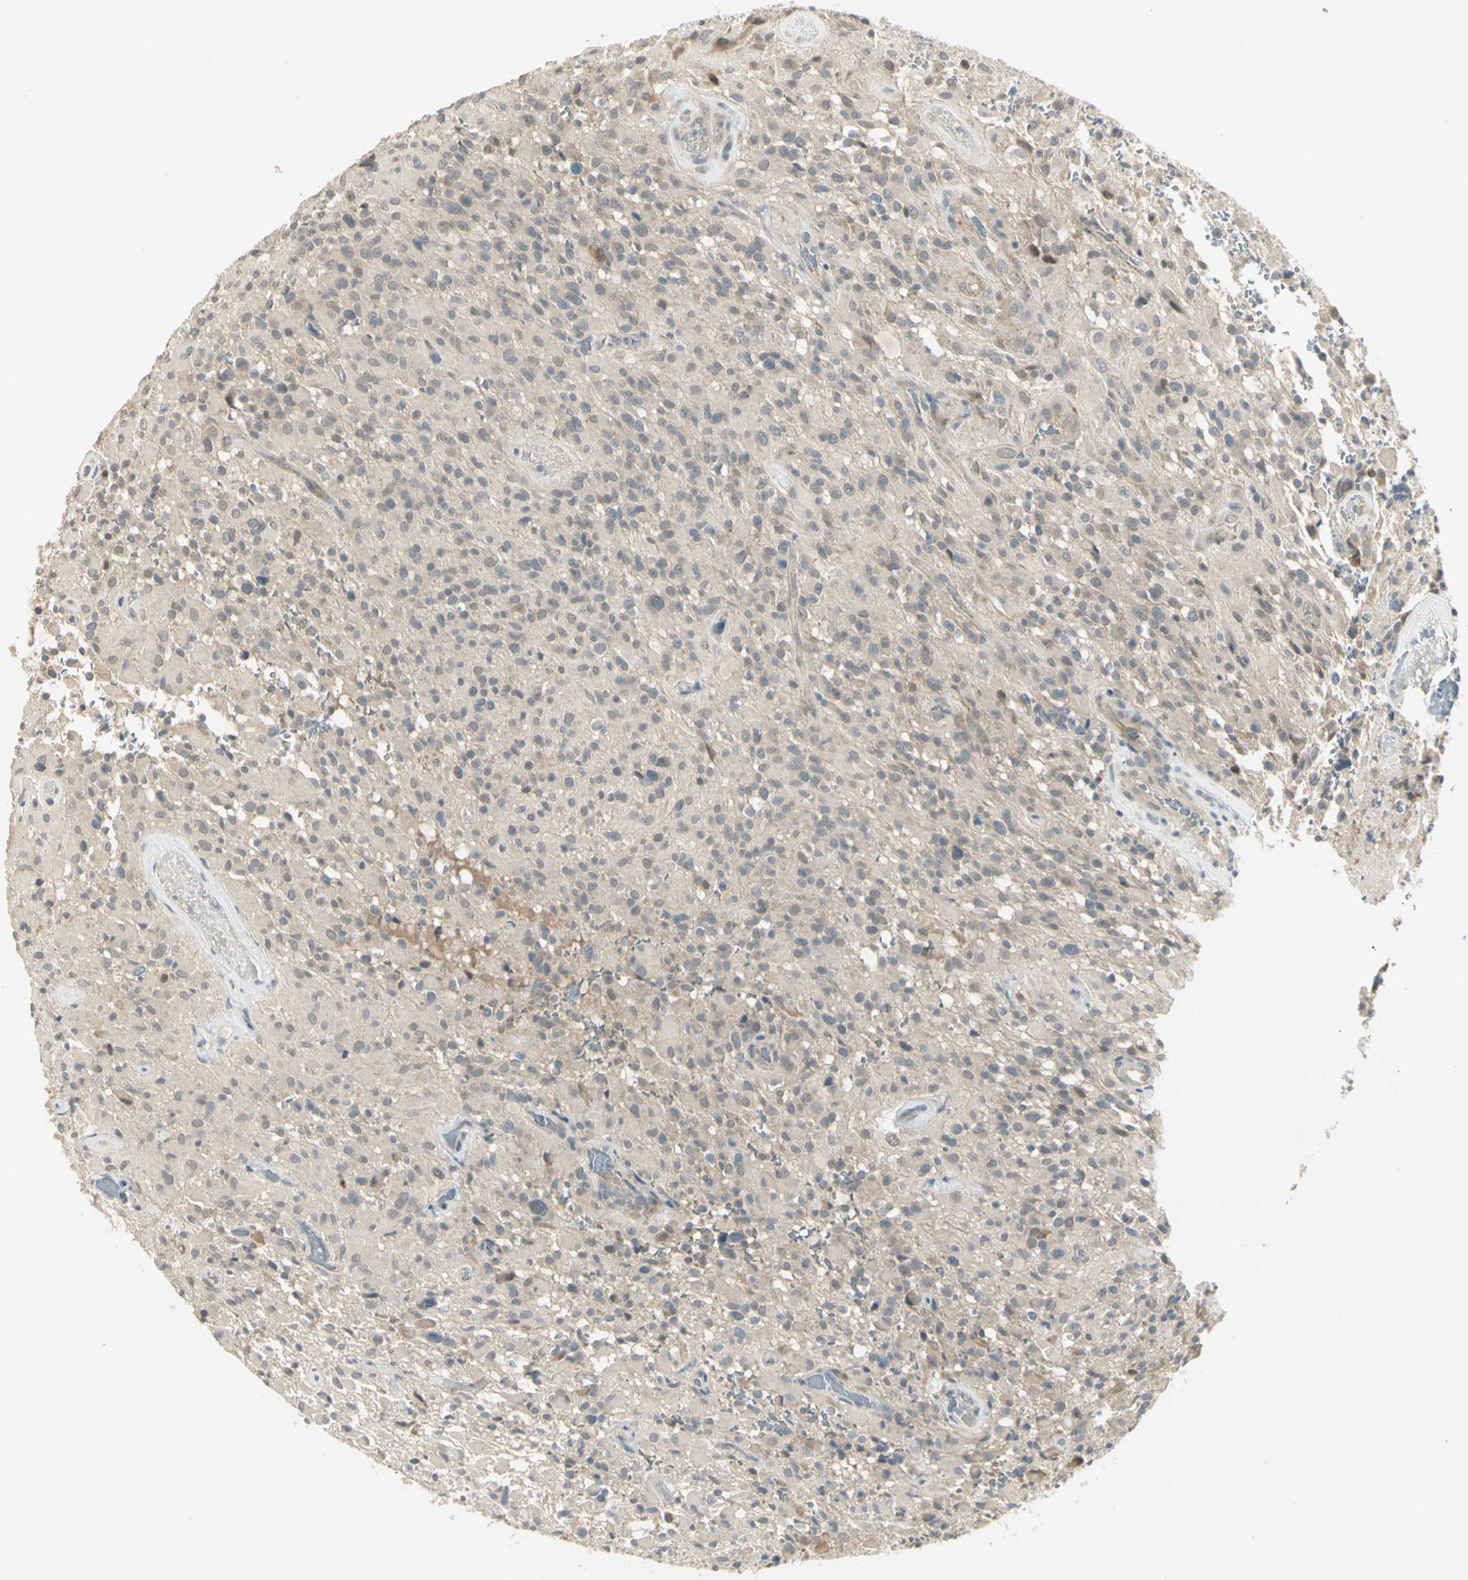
{"staining": {"intensity": "negative", "quantity": "none", "location": "none"}, "tissue": "glioma", "cell_type": "Tumor cells", "image_type": "cancer", "snomed": [{"axis": "morphology", "description": "Glioma, malignant, High grade"}, {"axis": "topography", "description": "Brain"}], "caption": "This image is of high-grade glioma (malignant) stained with immunohistochemistry to label a protein in brown with the nuclei are counter-stained blue. There is no staining in tumor cells.", "gene": "PCDHB15", "patient": {"sex": "male", "age": 71}}